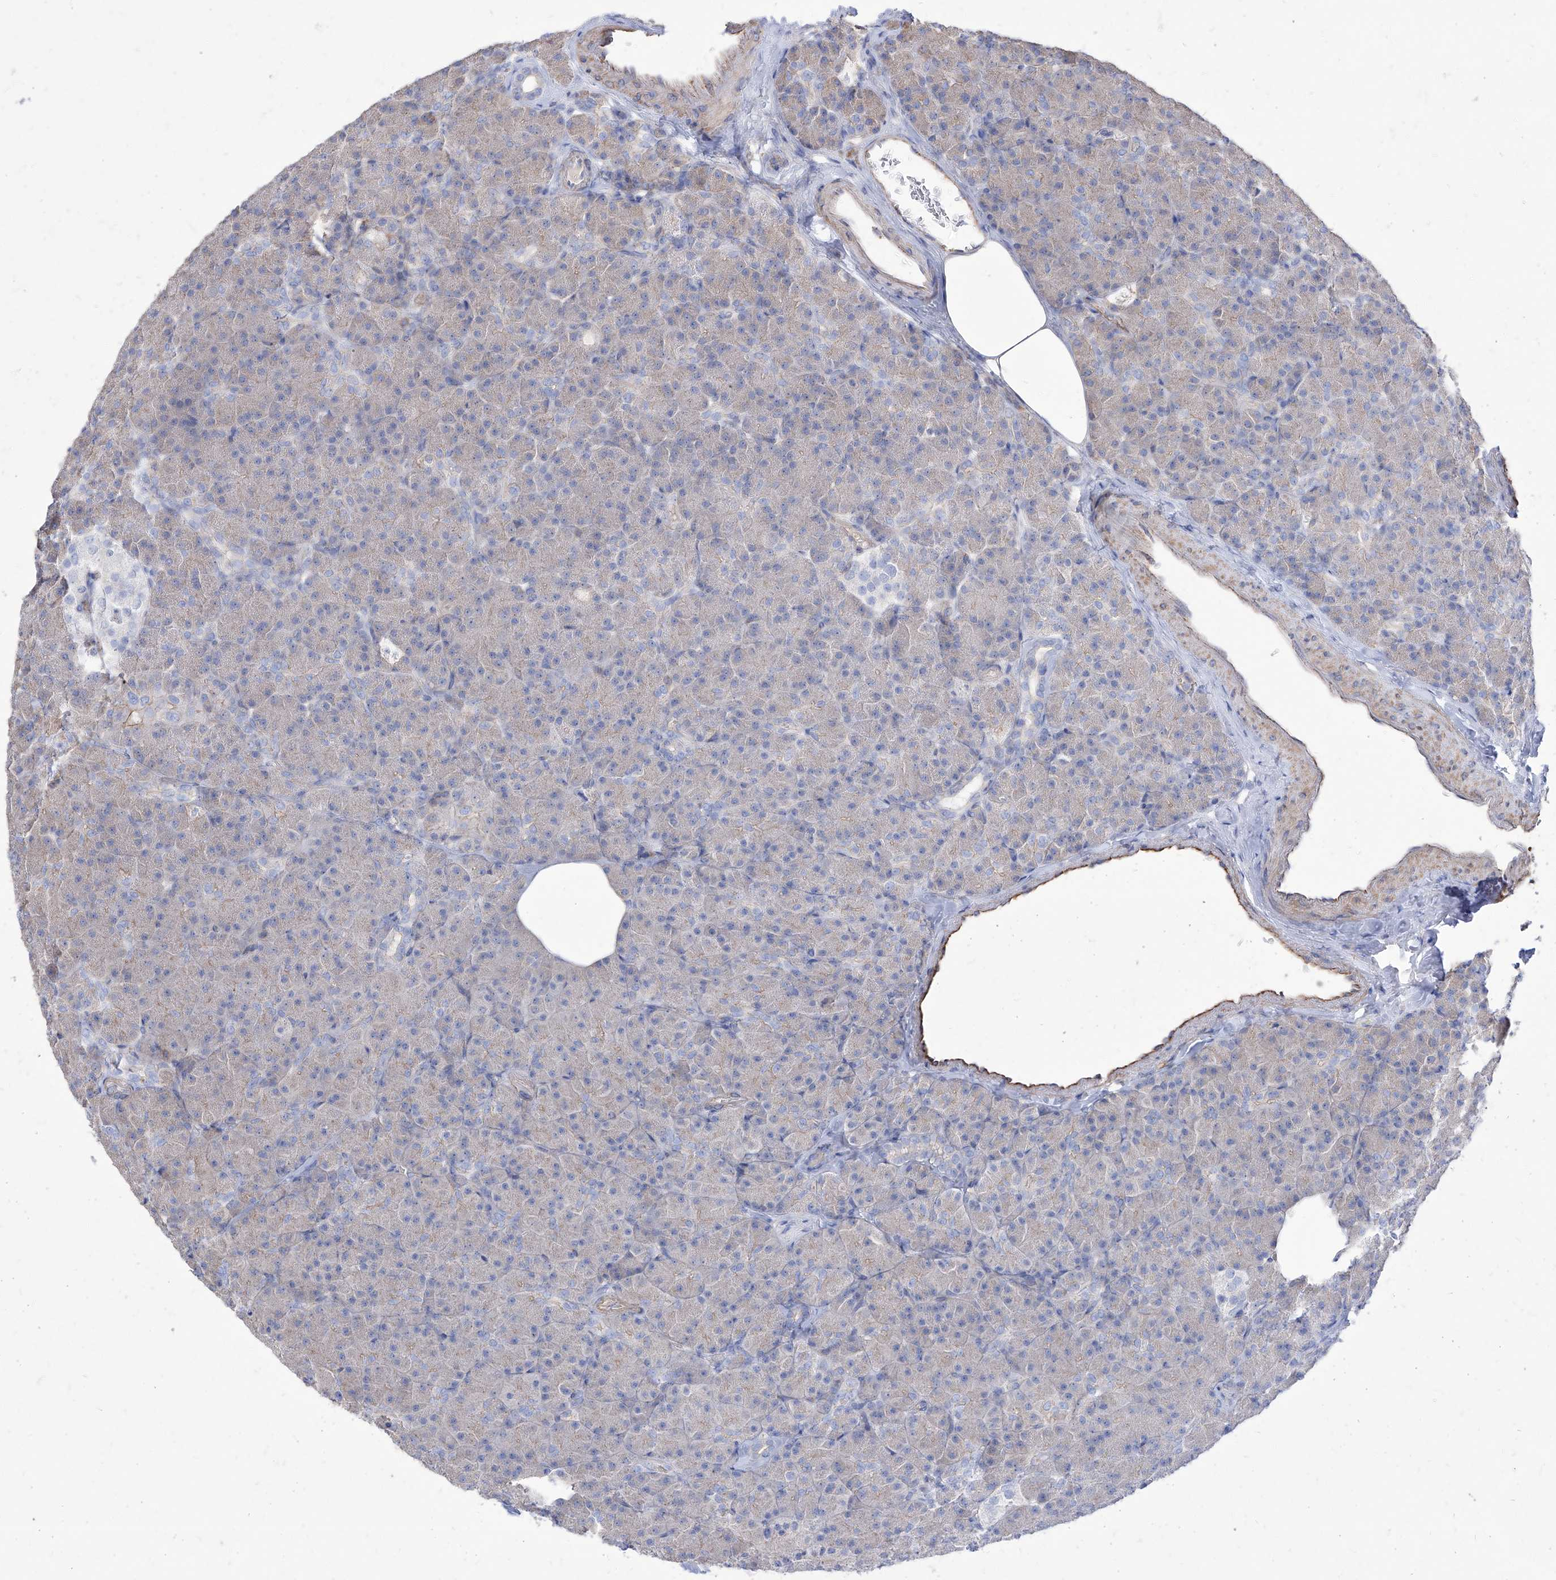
{"staining": {"intensity": "negative", "quantity": "none", "location": "none"}, "tissue": "pancreas", "cell_type": "Exocrine glandular cells", "image_type": "normal", "snomed": [{"axis": "morphology", "description": "Normal tissue, NOS"}, {"axis": "topography", "description": "Pancreas"}], "caption": "Immunohistochemistry micrograph of benign pancreas: pancreas stained with DAB shows no significant protein positivity in exocrine glandular cells.", "gene": "C1orf74", "patient": {"sex": "female", "age": 43}}